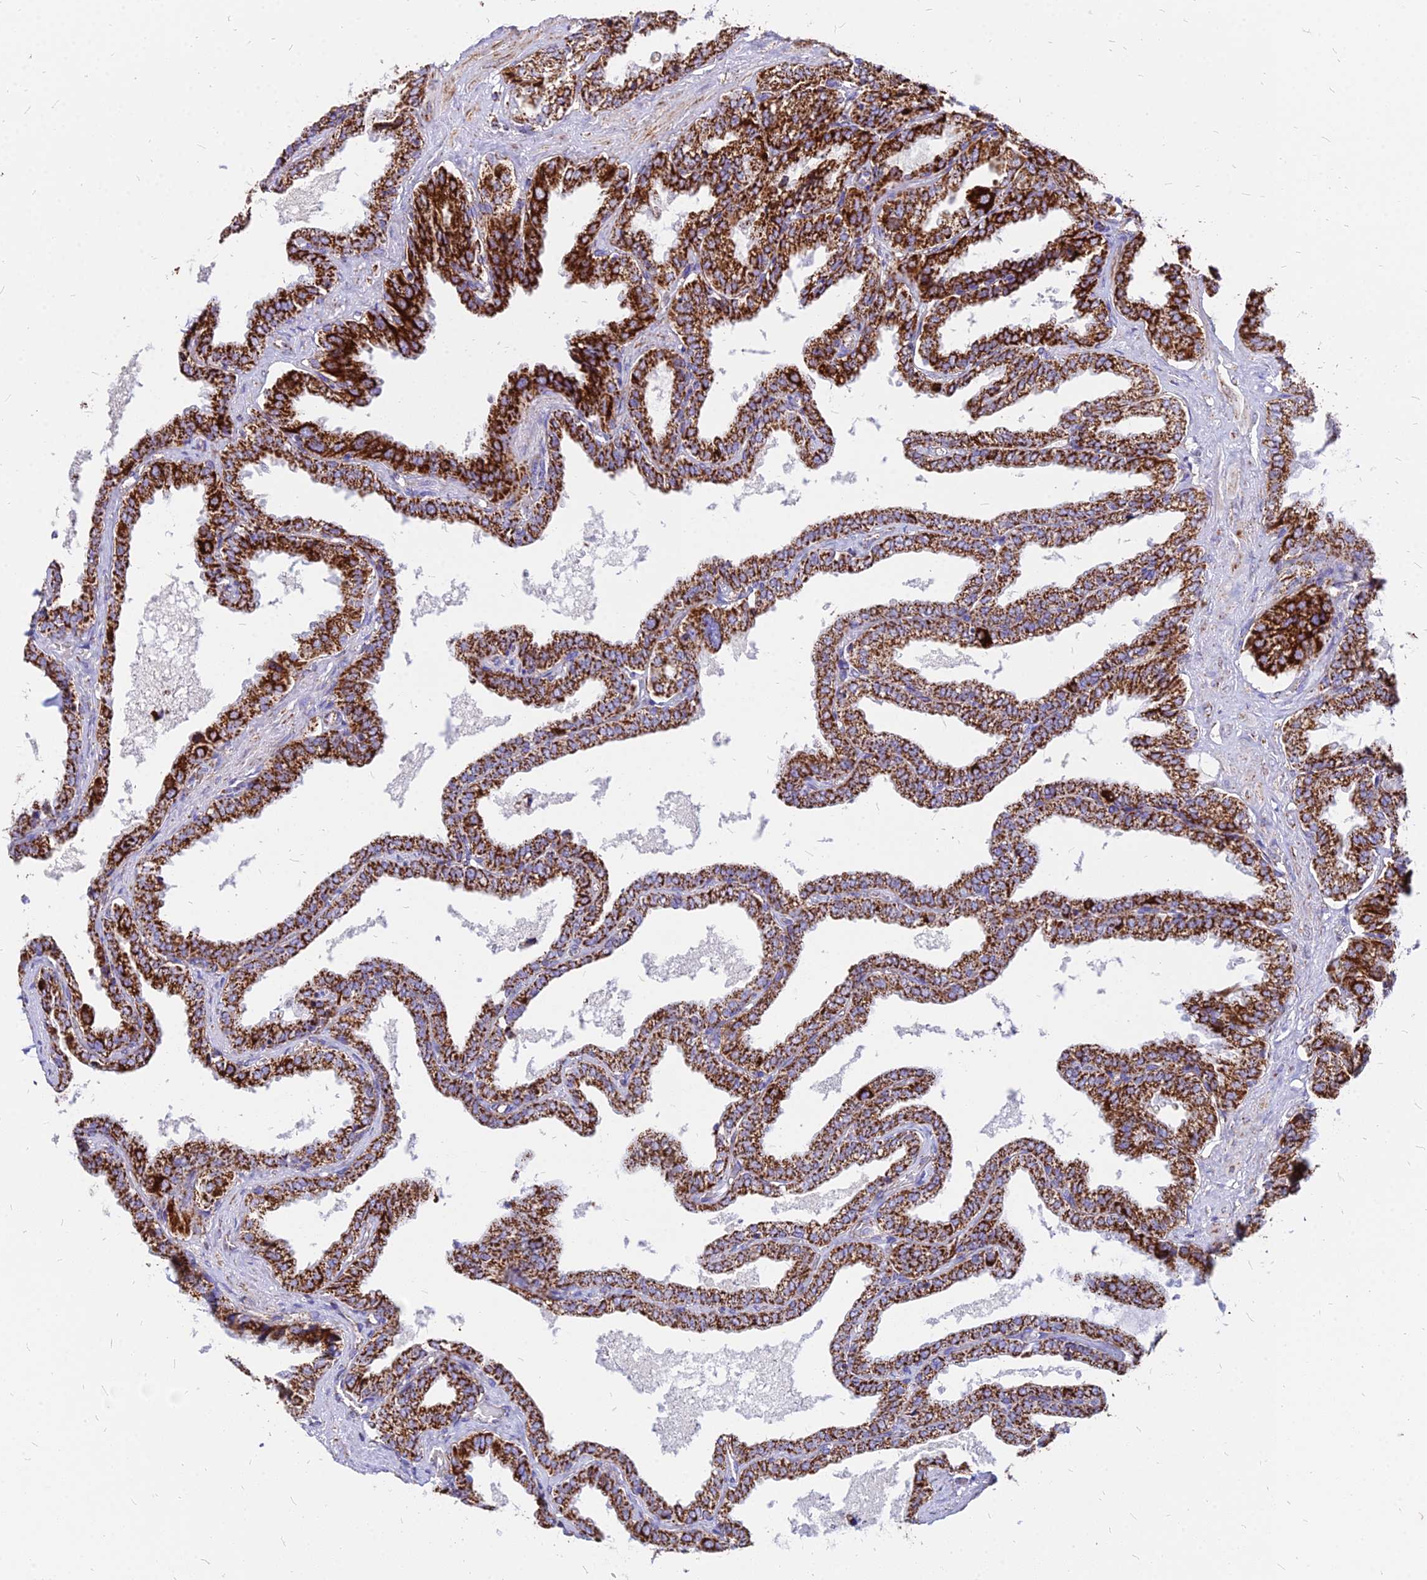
{"staining": {"intensity": "strong", "quantity": ">75%", "location": "cytoplasmic/membranous"}, "tissue": "seminal vesicle", "cell_type": "Glandular cells", "image_type": "normal", "snomed": [{"axis": "morphology", "description": "Normal tissue, NOS"}, {"axis": "topography", "description": "Seminal veicle"}], "caption": "The immunohistochemical stain highlights strong cytoplasmic/membranous expression in glandular cells of unremarkable seminal vesicle. Immunohistochemistry (ihc) stains the protein of interest in brown and the nuclei are stained blue.", "gene": "DLD", "patient": {"sex": "male", "age": 46}}